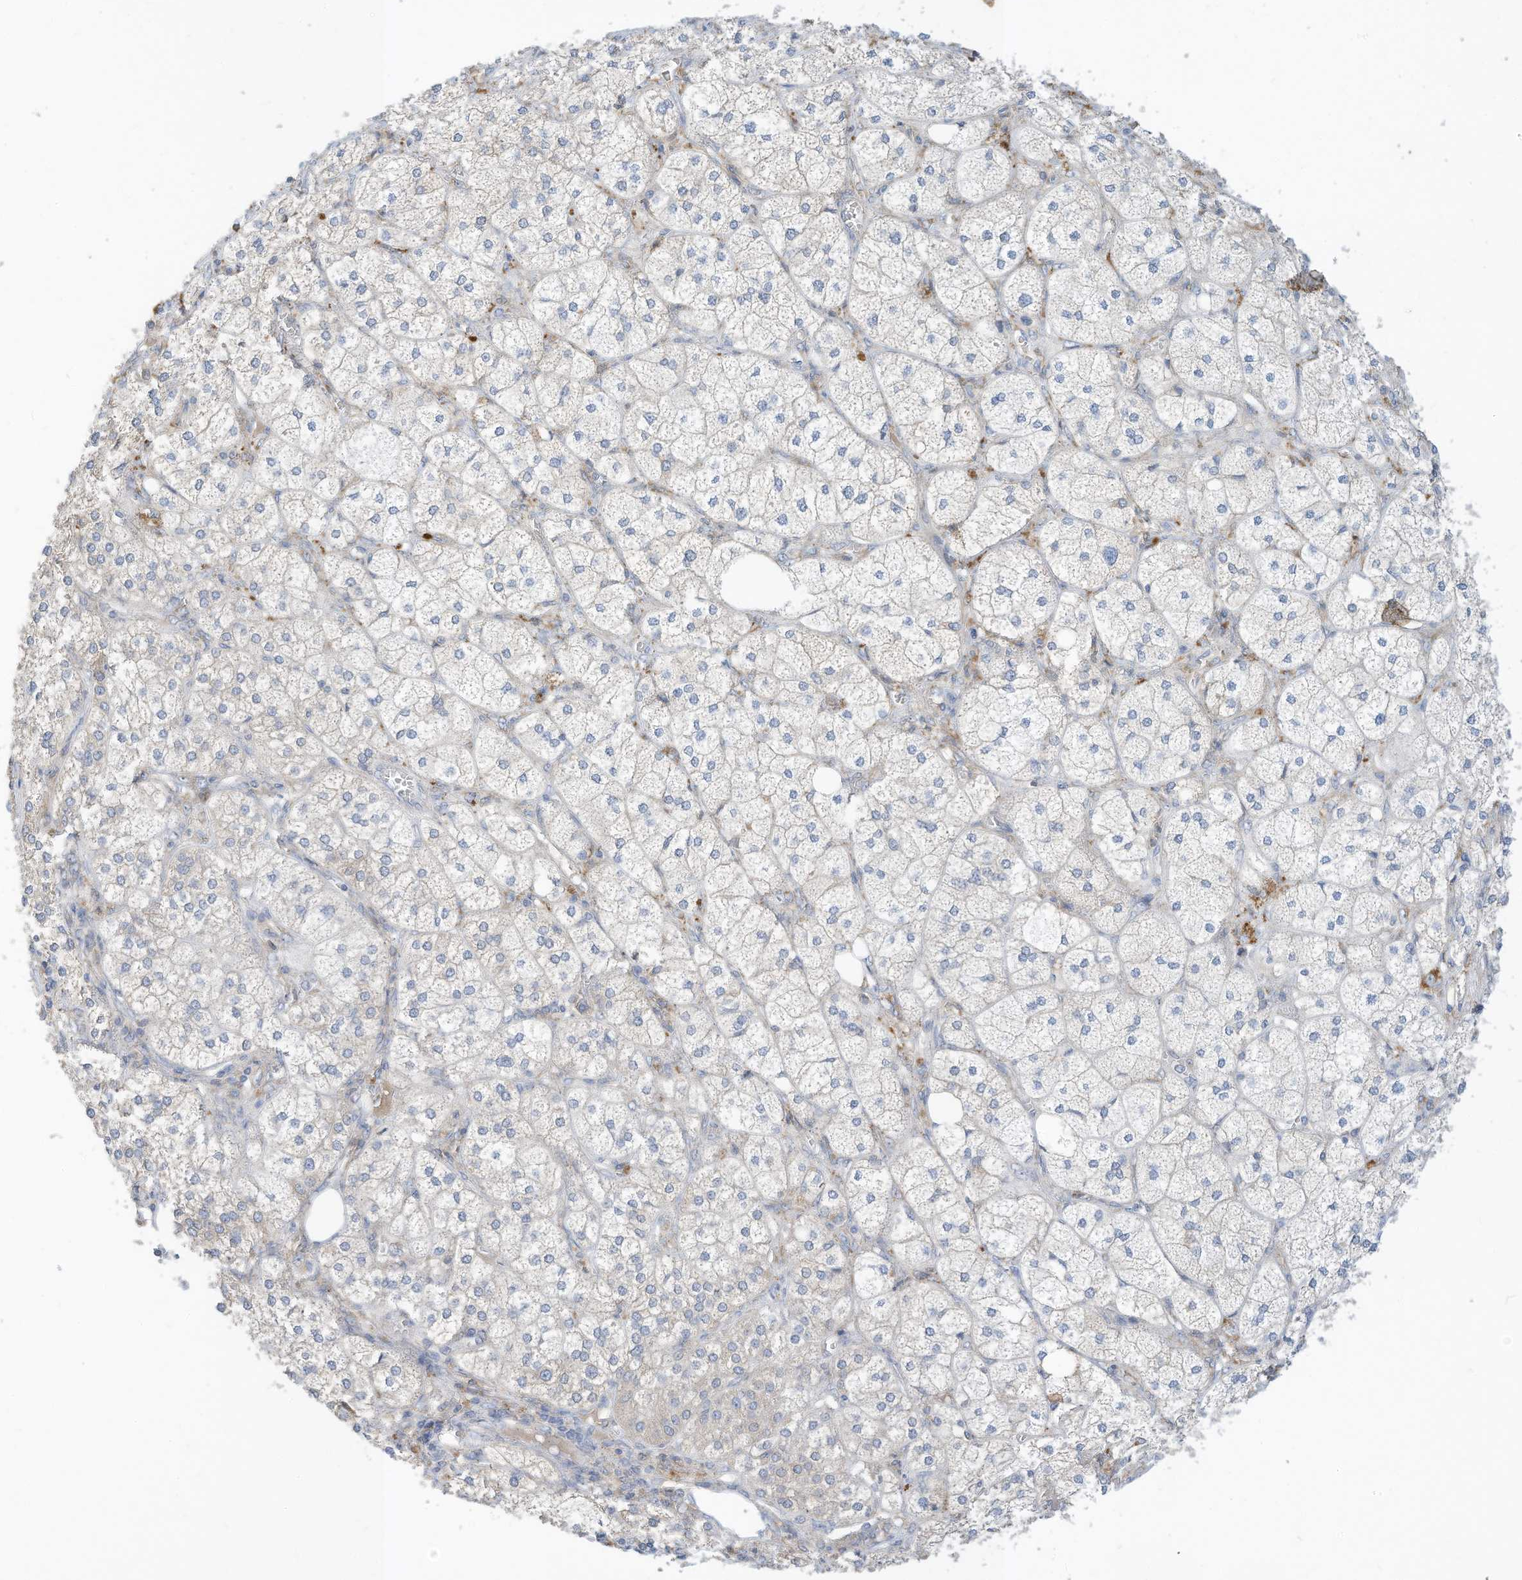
{"staining": {"intensity": "moderate", "quantity": "25%-75%", "location": "cytoplasmic/membranous"}, "tissue": "adrenal gland", "cell_type": "Glandular cells", "image_type": "normal", "snomed": [{"axis": "morphology", "description": "Normal tissue, NOS"}, {"axis": "topography", "description": "Adrenal gland"}], "caption": "Unremarkable adrenal gland was stained to show a protein in brown. There is medium levels of moderate cytoplasmic/membranous staining in approximately 25%-75% of glandular cells. (DAB (3,3'-diaminobenzidine) IHC, brown staining for protein, blue staining for nuclei).", "gene": "RASA2", "patient": {"sex": "female", "age": 61}}